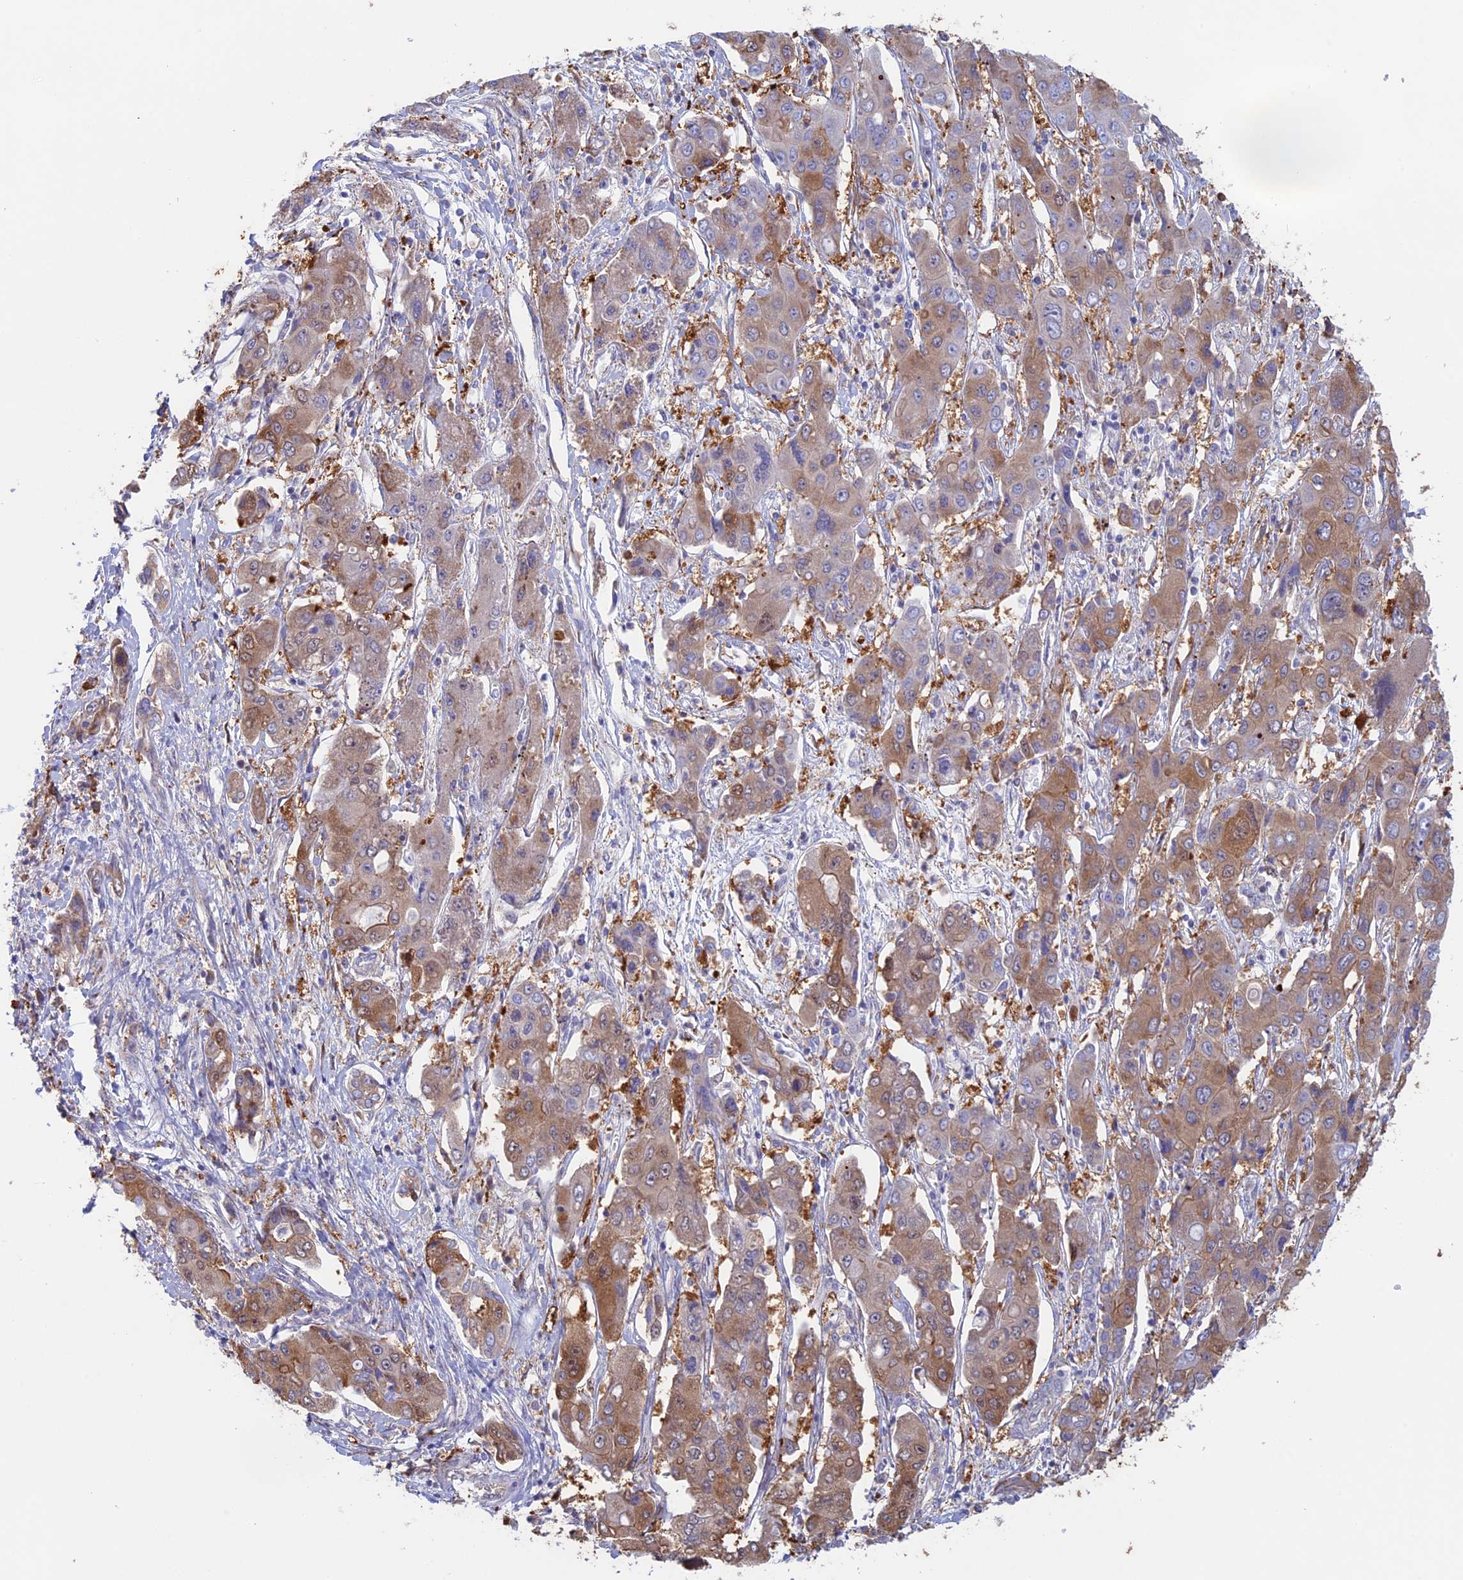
{"staining": {"intensity": "moderate", "quantity": "25%-75%", "location": "cytoplasmic/membranous,nuclear"}, "tissue": "liver cancer", "cell_type": "Tumor cells", "image_type": "cancer", "snomed": [{"axis": "morphology", "description": "Cholangiocarcinoma"}, {"axis": "topography", "description": "Liver"}], "caption": "Immunohistochemical staining of human liver cancer (cholangiocarcinoma) shows medium levels of moderate cytoplasmic/membranous and nuclear protein expression in approximately 25%-75% of tumor cells.", "gene": "SYNDIG1L", "patient": {"sex": "male", "age": 67}}